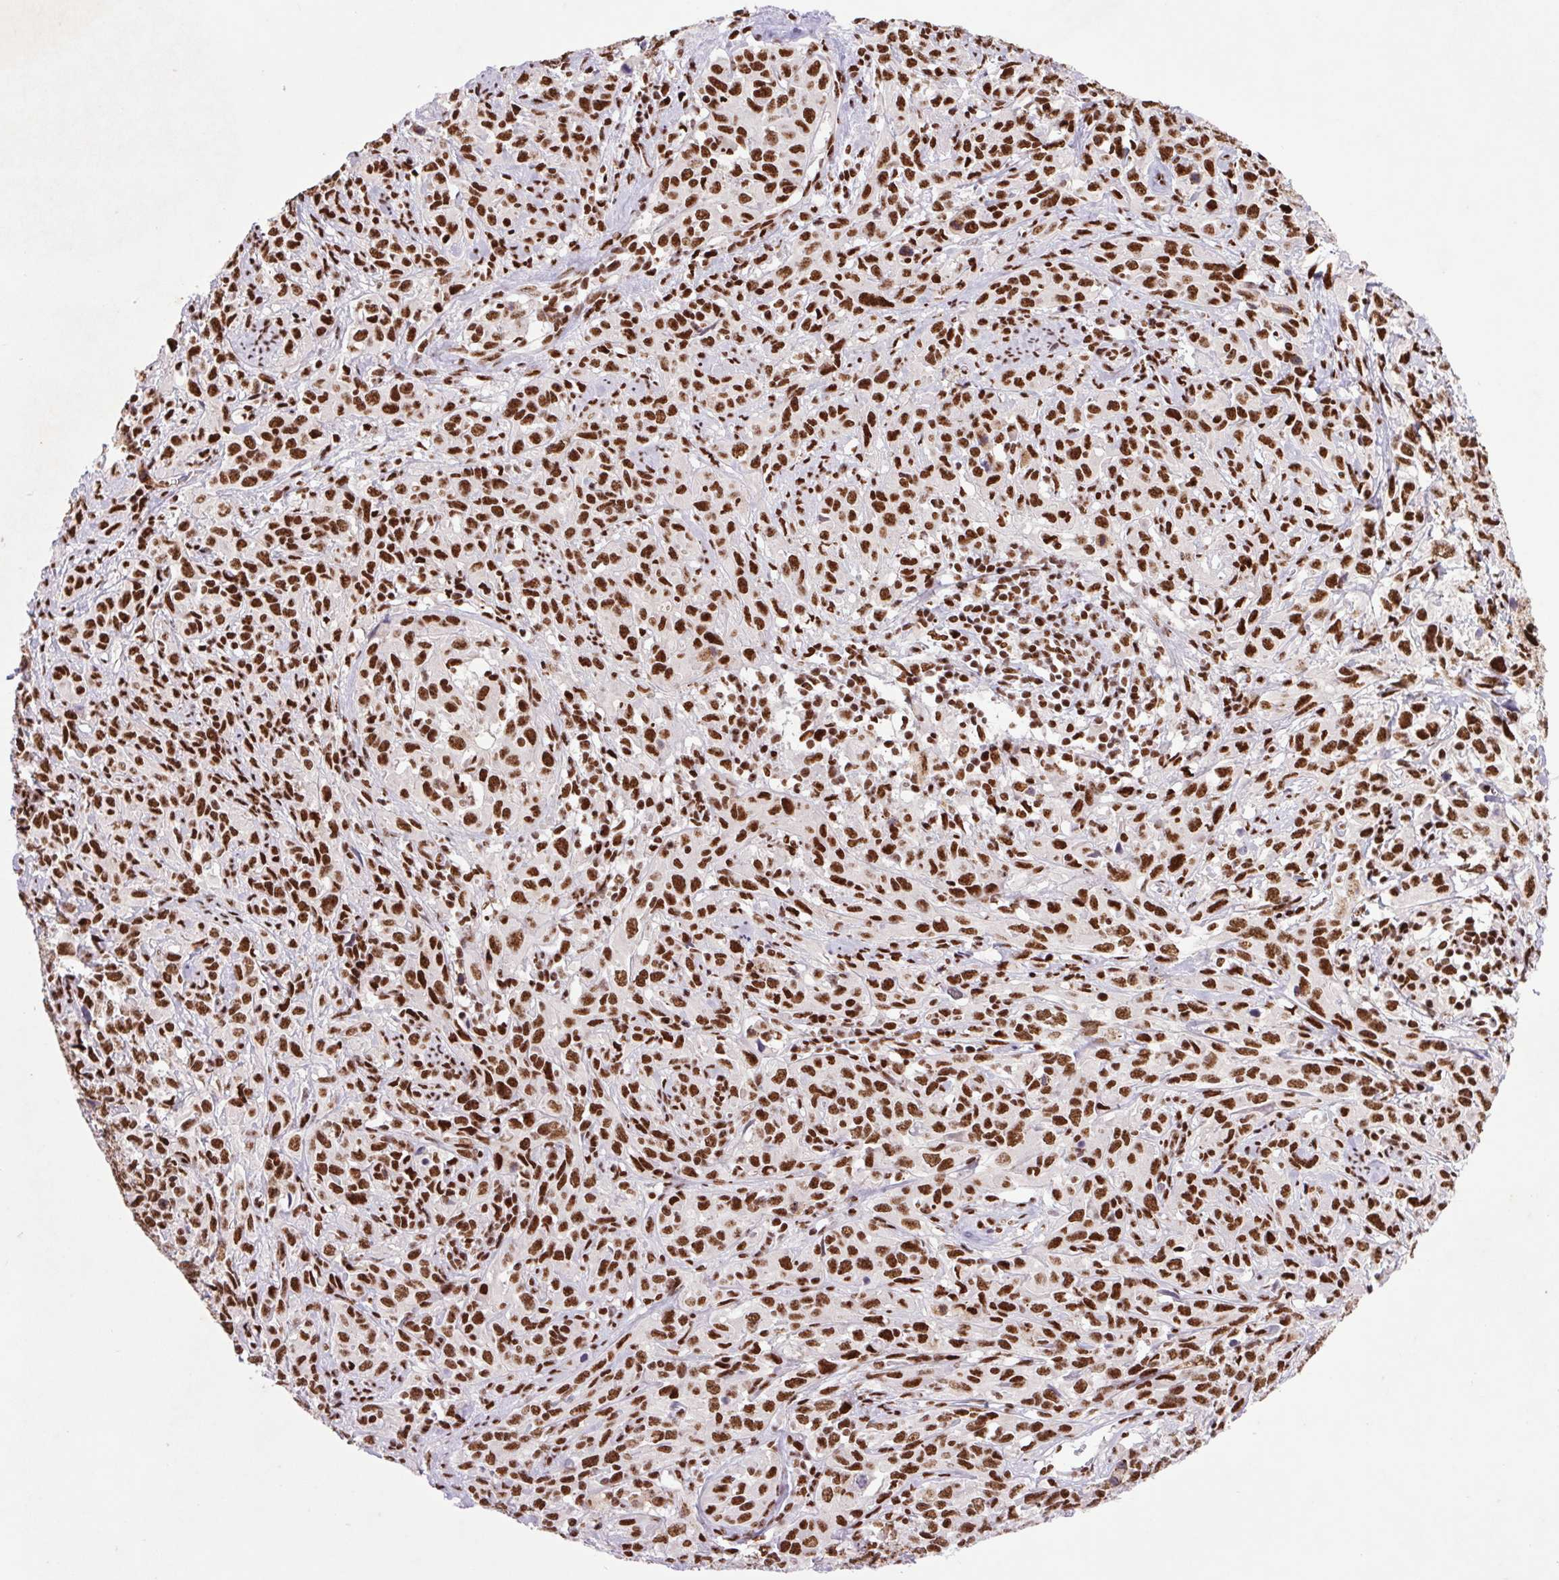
{"staining": {"intensity": "strong", "quantity": ">75%", "location": "nuclear"}, "tissue": "cervical cancer", "cell_type": "Tumor cells", "image_type": "cancer", "snomed": [{"axis": "morphology", "description": "Normal tissue, NOS"}, {"axis": "morphology", "description": "Squamous cell carcinoma, NOS"}, {"axis": "topography", "description": "Cervix"}], "caption": "There is high levels of strong nuclear expression in tumor cells of cervical cancer, as demonstrated by immunohistochemical staining (brown color).", "gene": "LDLRAD4", "patient": {"sex": "female", "age": 51}}